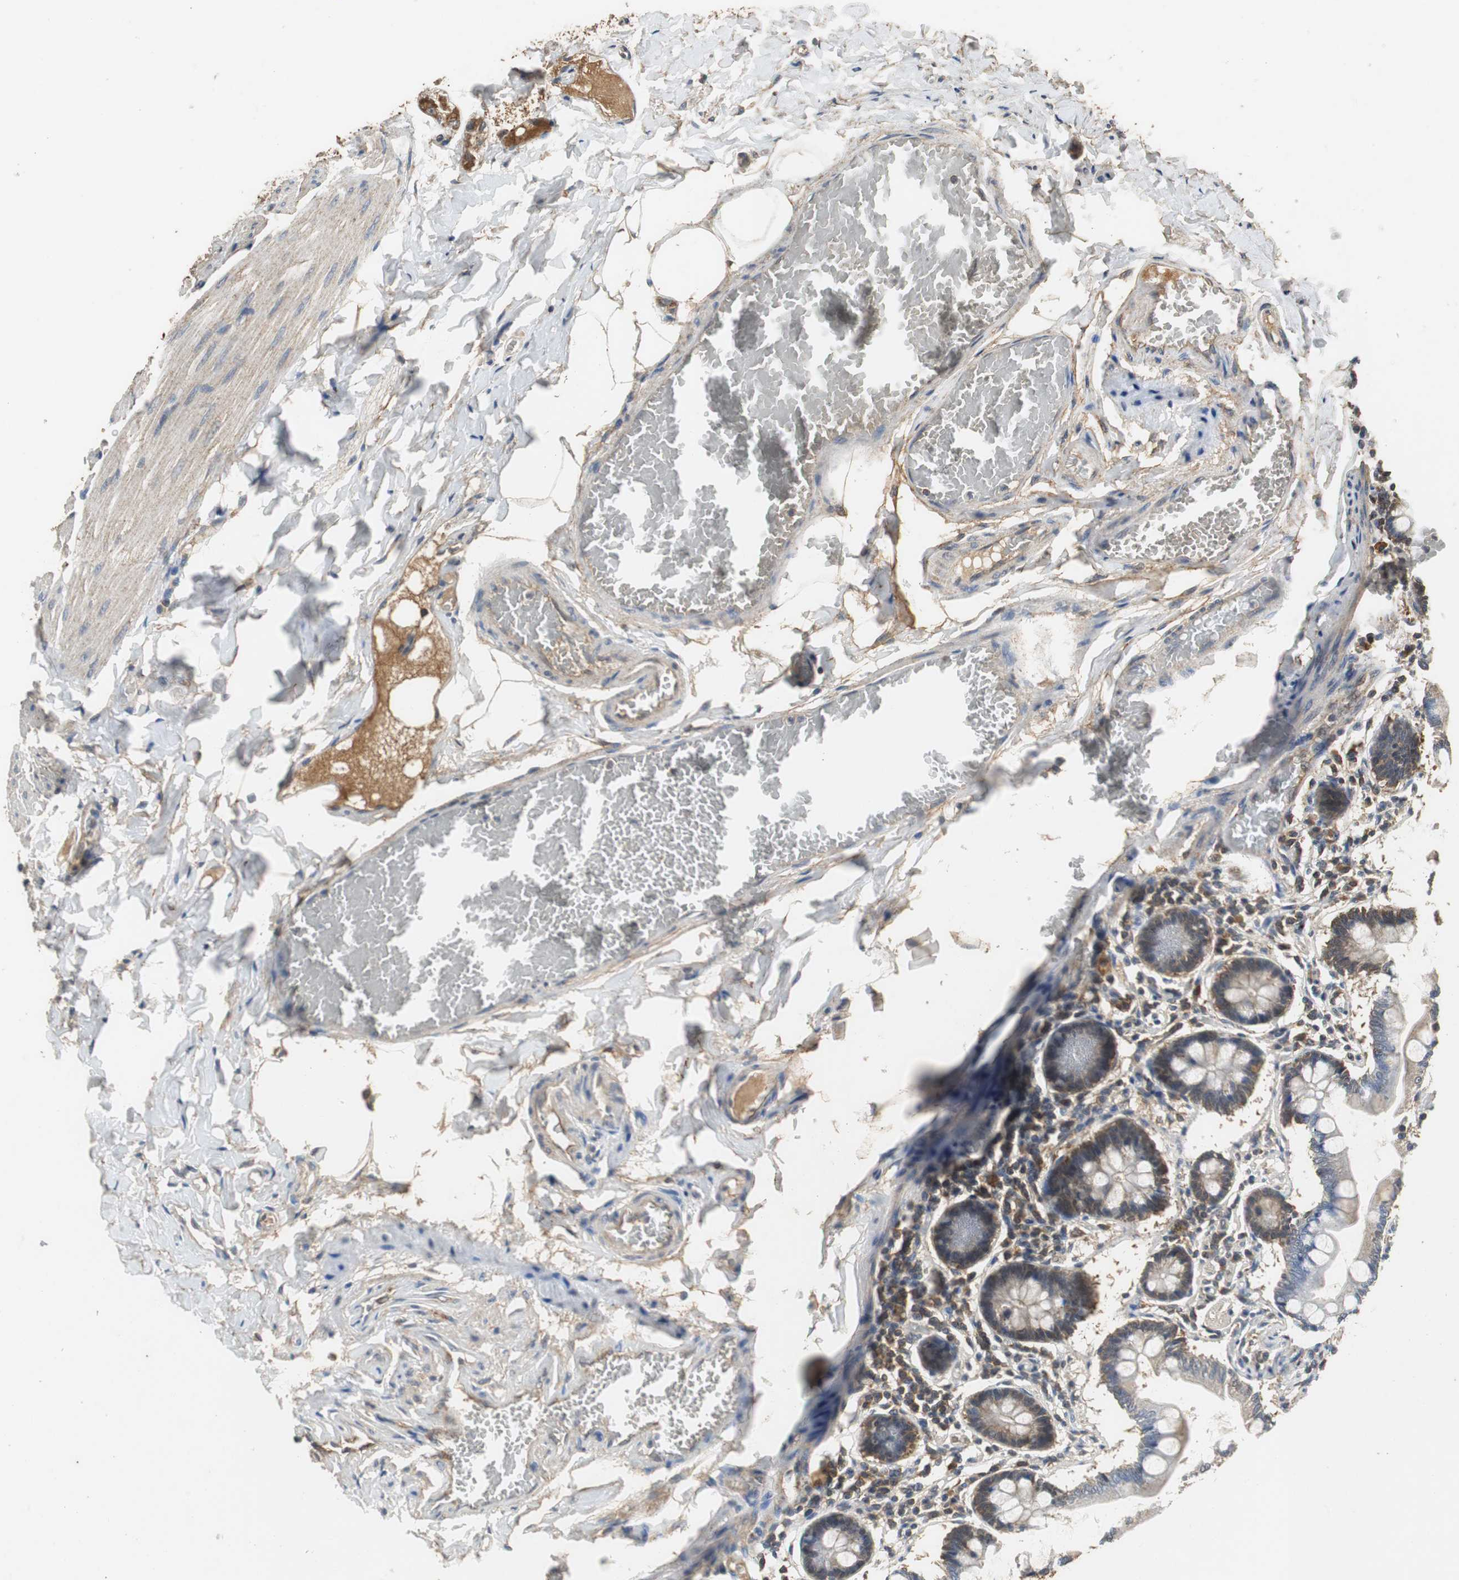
{"staining": {"intensity": "strong", "quantity": ">75%", "location": "cytoplasmic/membranous"}, "tissue": "small intestine", "cell_type": "Glandular cells", "image_type": "normal", "snomed": [{"axis": "morphology", "description": "Normal tissue, NOS"}, {"axis": "topography", "description": "Small intestine"}], "caption": "Protein staining displays strong cytoplasmic/membranous positivity in approximately >75% of glandular cells in normal small intestine. The protein is stained brown, and the nuclei are stained in blue (DAB (3,3'-diaminobenzidine) IHC with brightfield microscopy, high magnification).", "gene": "VBP1", "patient": {"sex": "male", "age": 41}}